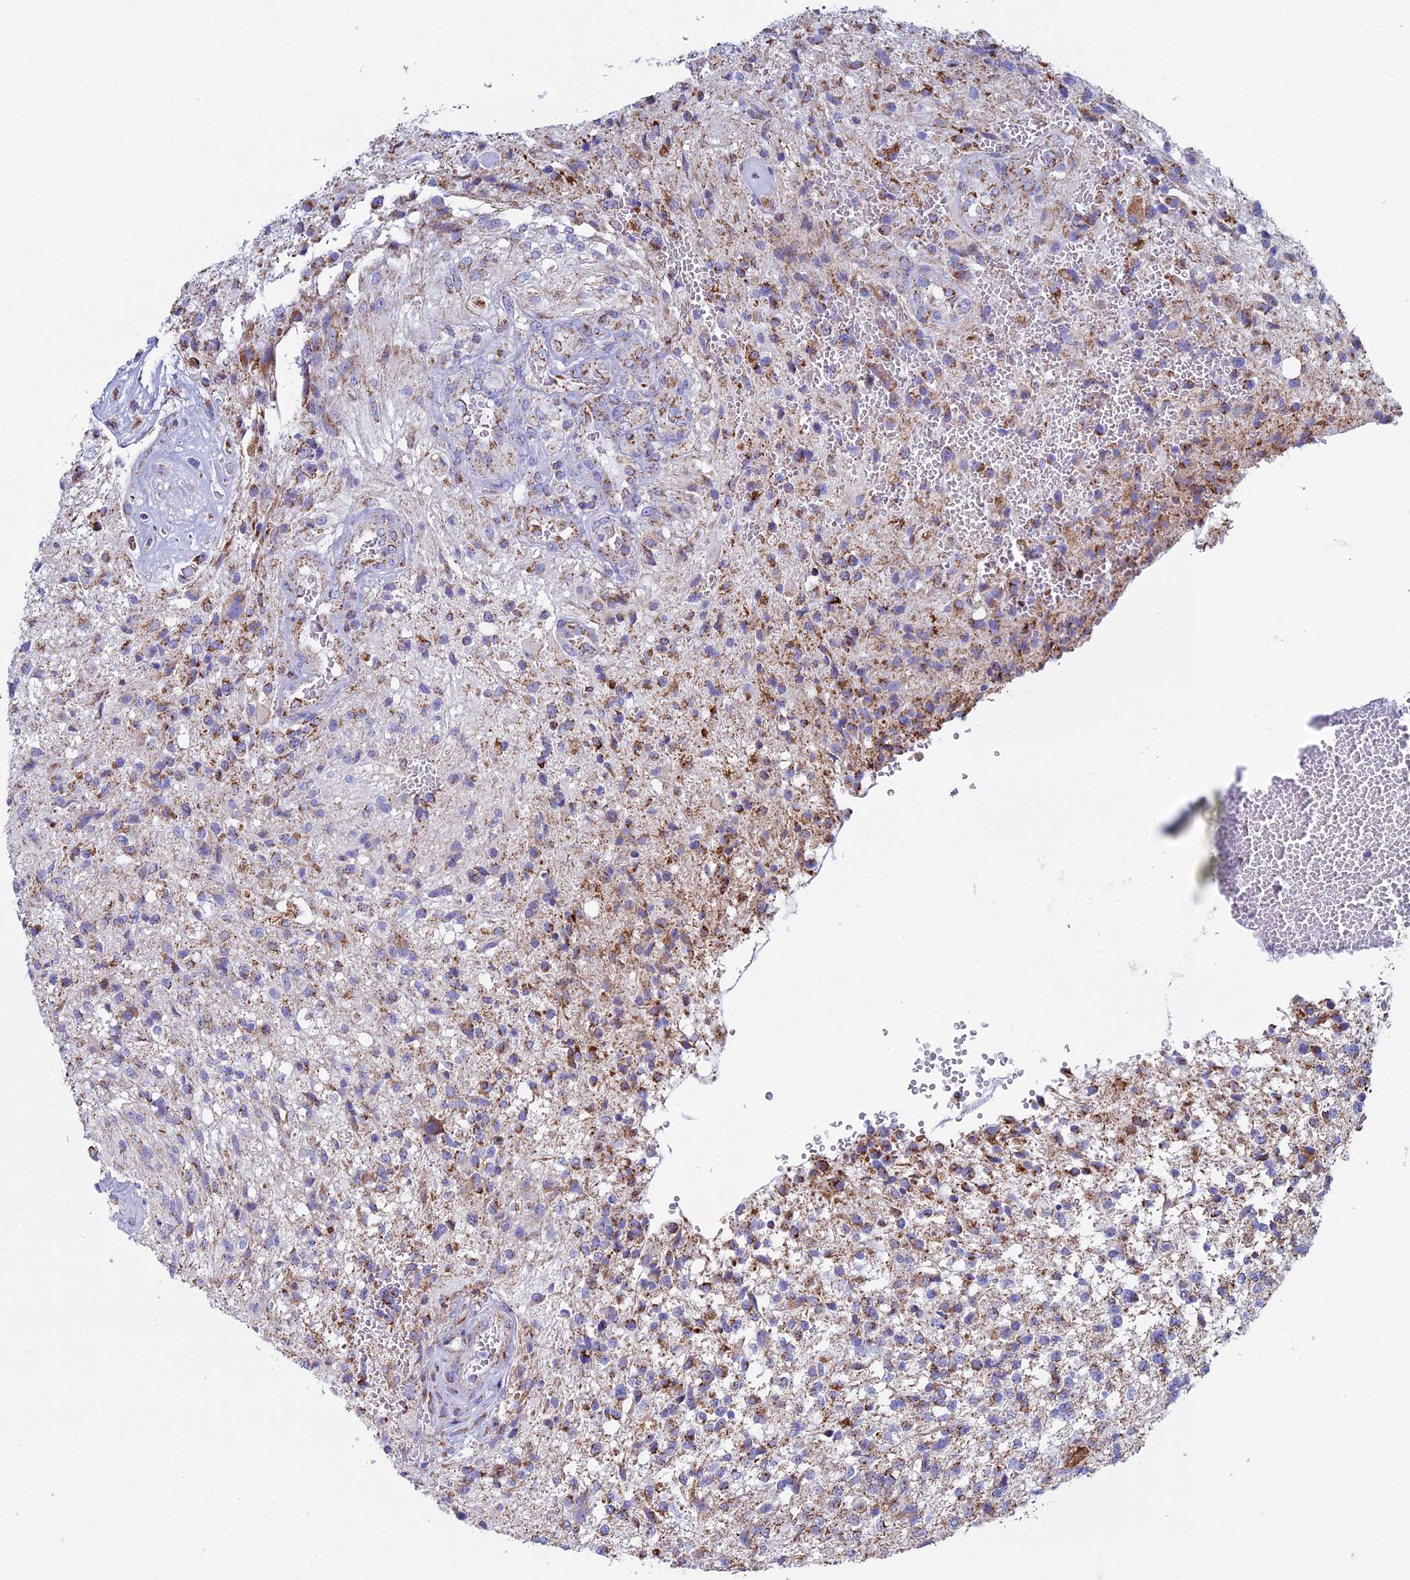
{"staining": {"intensity": "moderate", "quantity": "25%-75%", "location": "cytoplasmic/membranous"}, "tissue": "glioma", "cell_type": "Tumor cells", "image_type": "cancer", "snomed": [{"axis": "morphology", "description": "Glioma, malignant, High grade"}, {"axis": "topography", "description": "Brain"}], "caption": "Moderate cytoplasmic/membranous positivity is seen in approximately 25%-75% of tumor cells in malignant glioma (high-grade).", "gene": "UQCRFS1", "patient": {"sex": "male", "age": 56}}